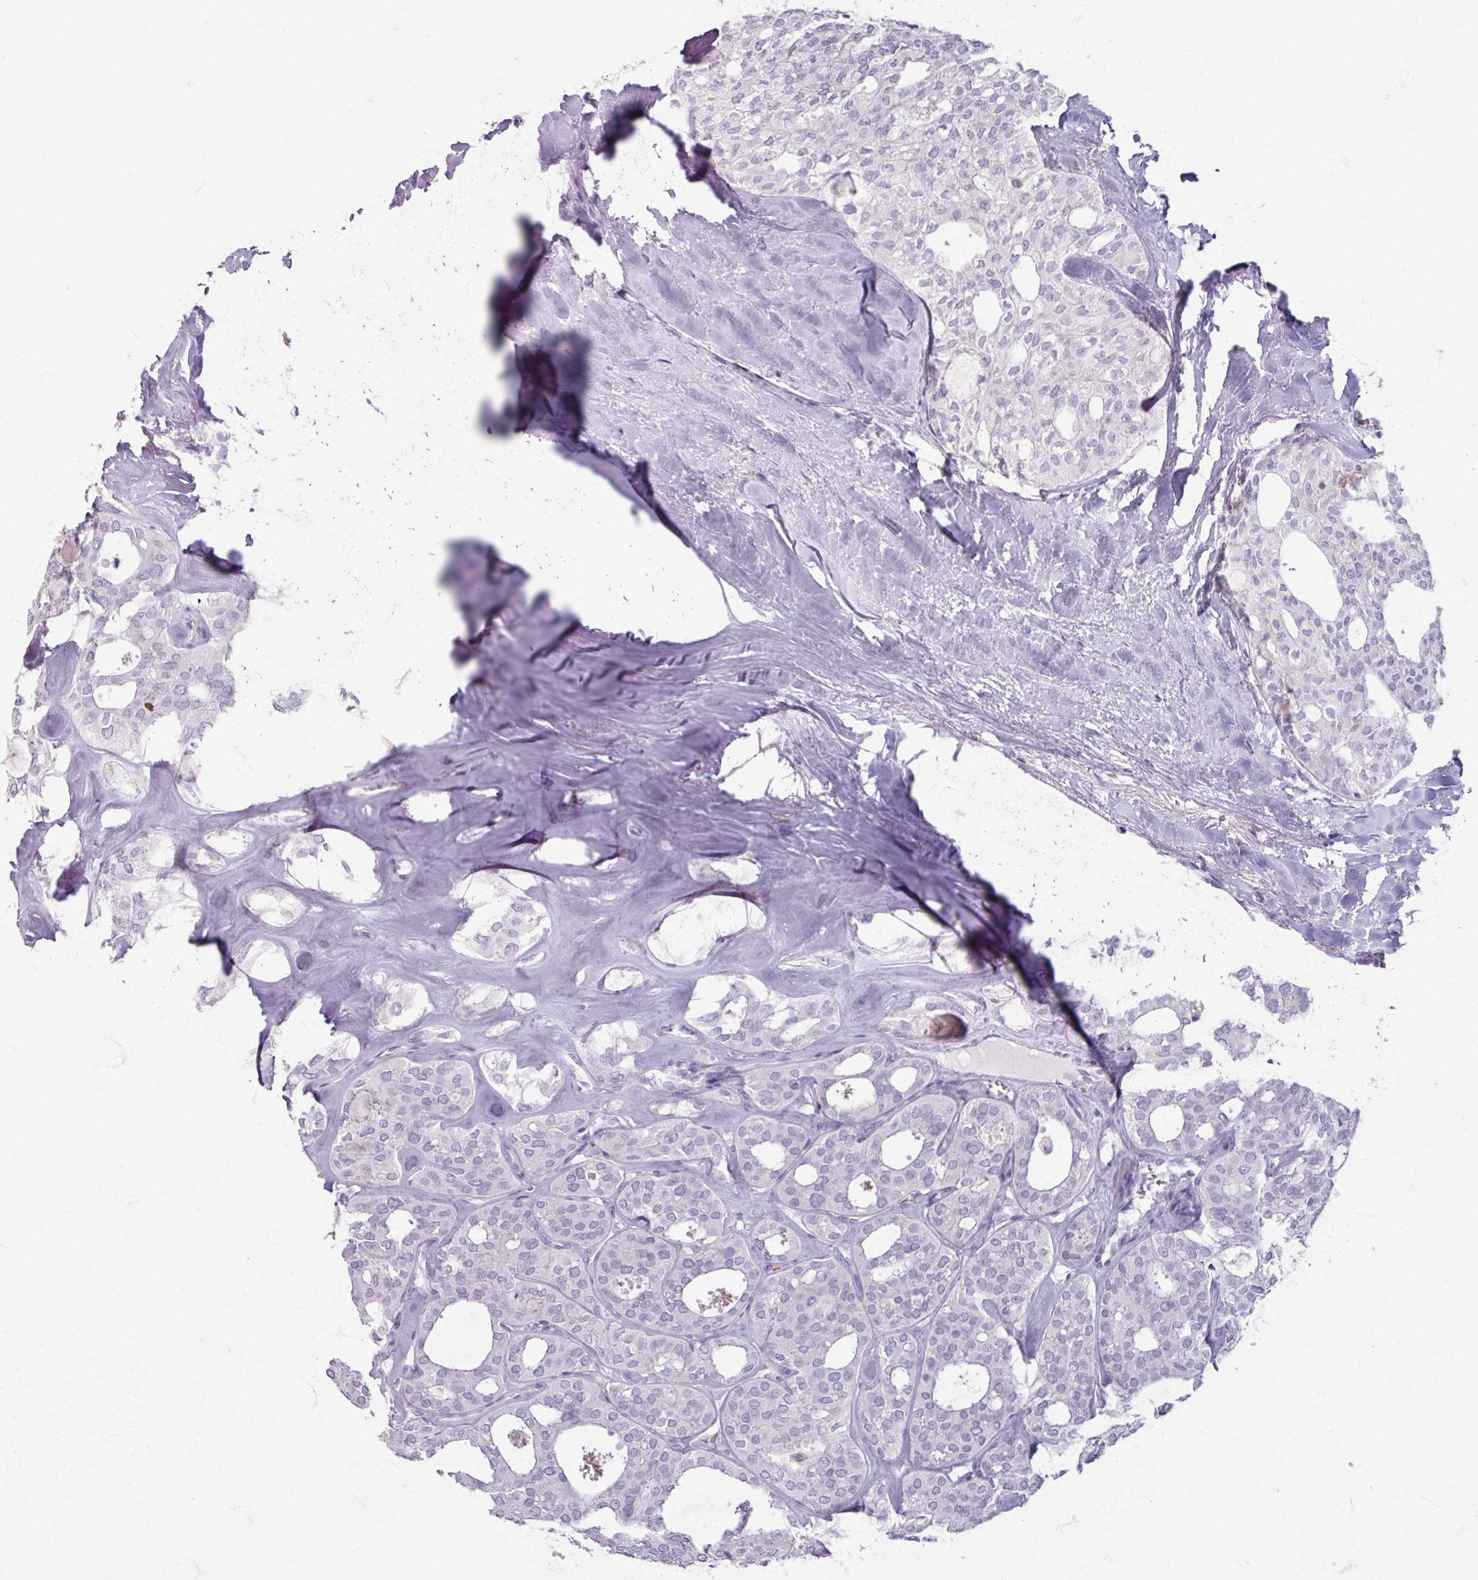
{"staining": {"intensity": "negative", "quantity": "none", "location": "none"}, "tissue": "thyroid cancer", "cell_type": "Tumor cells", "image_type": "cancer", "snomed": [{"axis": "morphology", "description": "Follicular adenoma carcinoma, NOS"}, {"axis": "topography", "description": "Thyroid gland"}], "caption": "An immunohistochemistry (IHC) micrograph of follicular adenoma carcinoma (thyroid) is shown. There is no staining in tumor cells of follicular adenoma carcinoma (thyroid). (DAB (3,3'-diaminobenzidine) IHC visualized using brightfield microscopy, high magnification).", "gene": "PTPRC", "patient": {"sex": "male", "age": 75}}